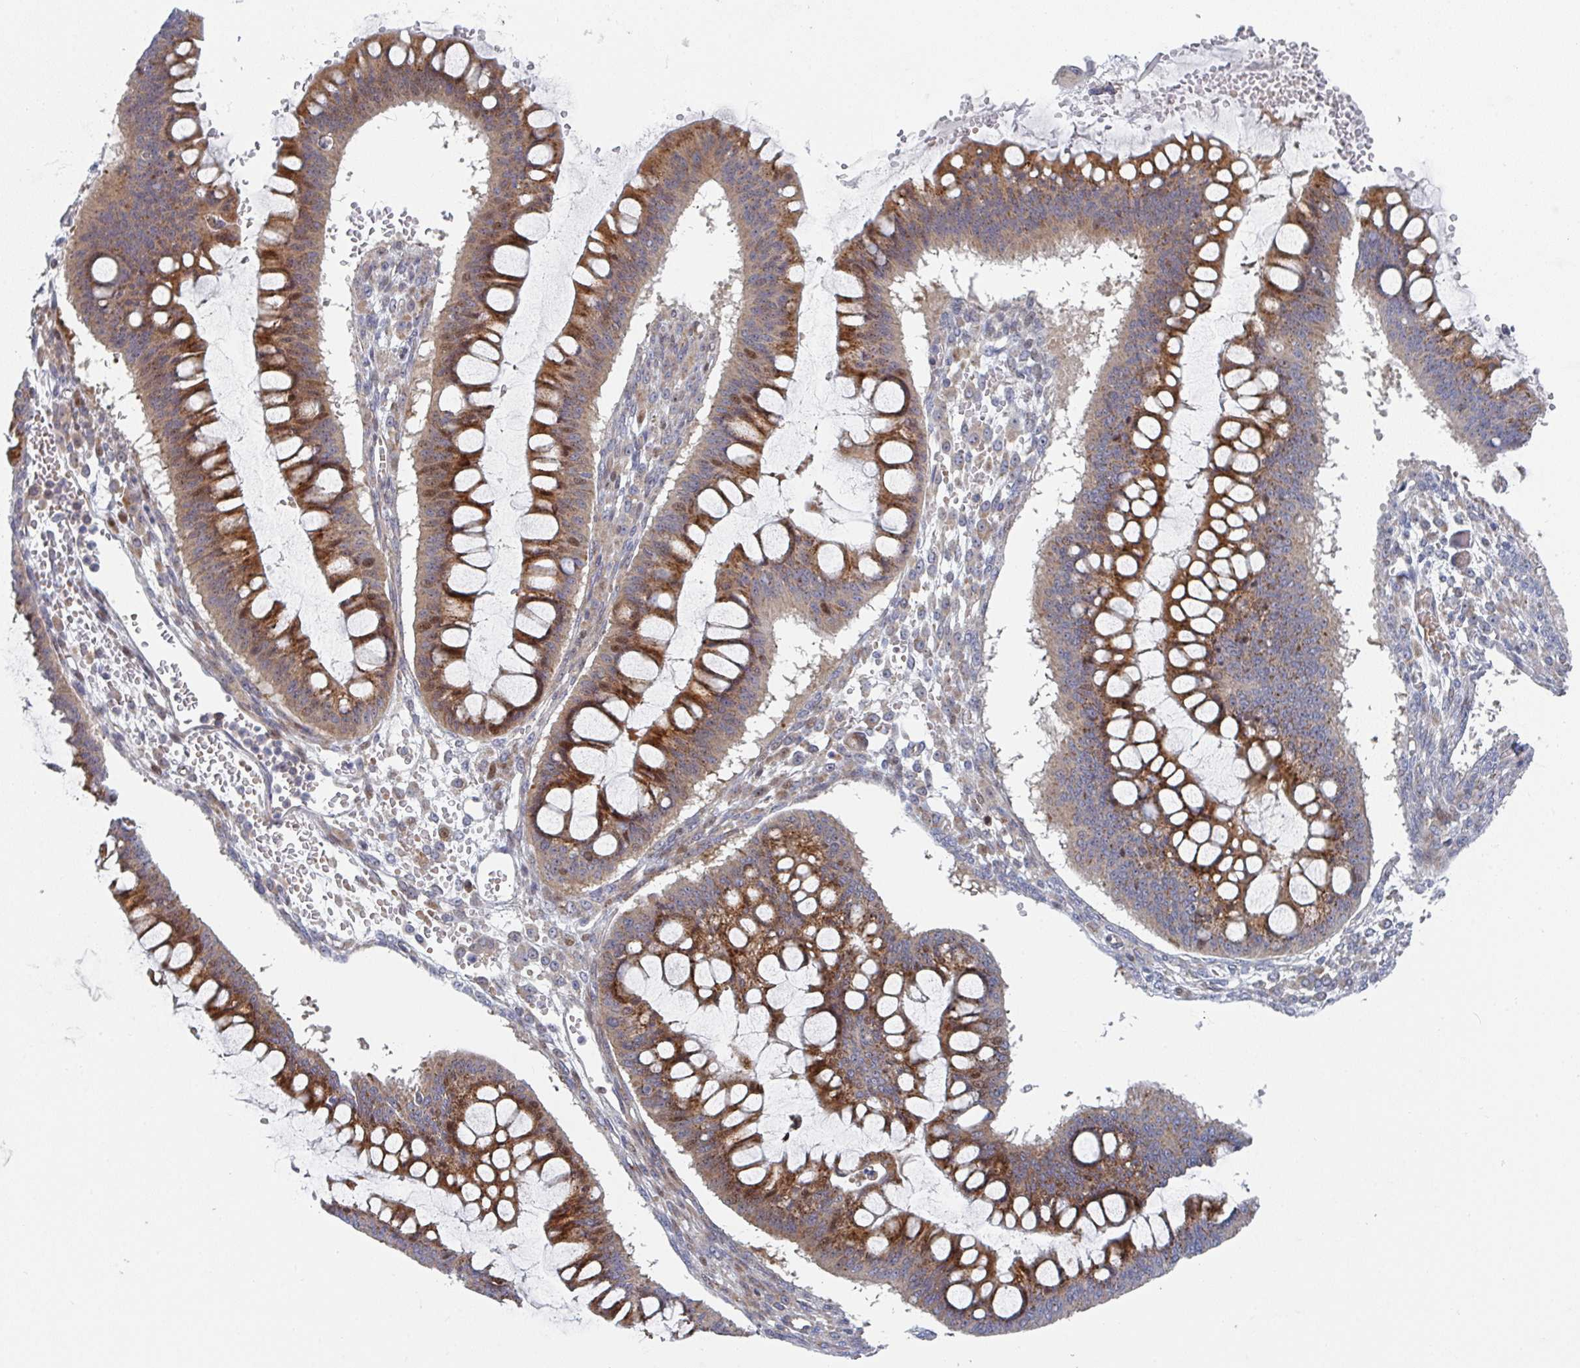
{"staining": {"intensity": "moderate", "quantity": ">75%", "location": "cytoplasmic/membranous"}, "tissue": "ovarian cancer", "cell_type": "Tumor cells", "image_type": "cancer", "snomed": [{"axis": "morphology", "description": "Cystadenocarcinoma, mucinous, NOS"}, {"axis": "topography", "description": "Ovary"}], "caption": "Protein analysis of ovarian cancer (mucinous cystadenocarcinoma) tissue shows moderate cytoplasmic/membranous staining in about >75% of tumor cells.", "gene": "ZNF644", "patient": {"sex": "female", "age": 73}}